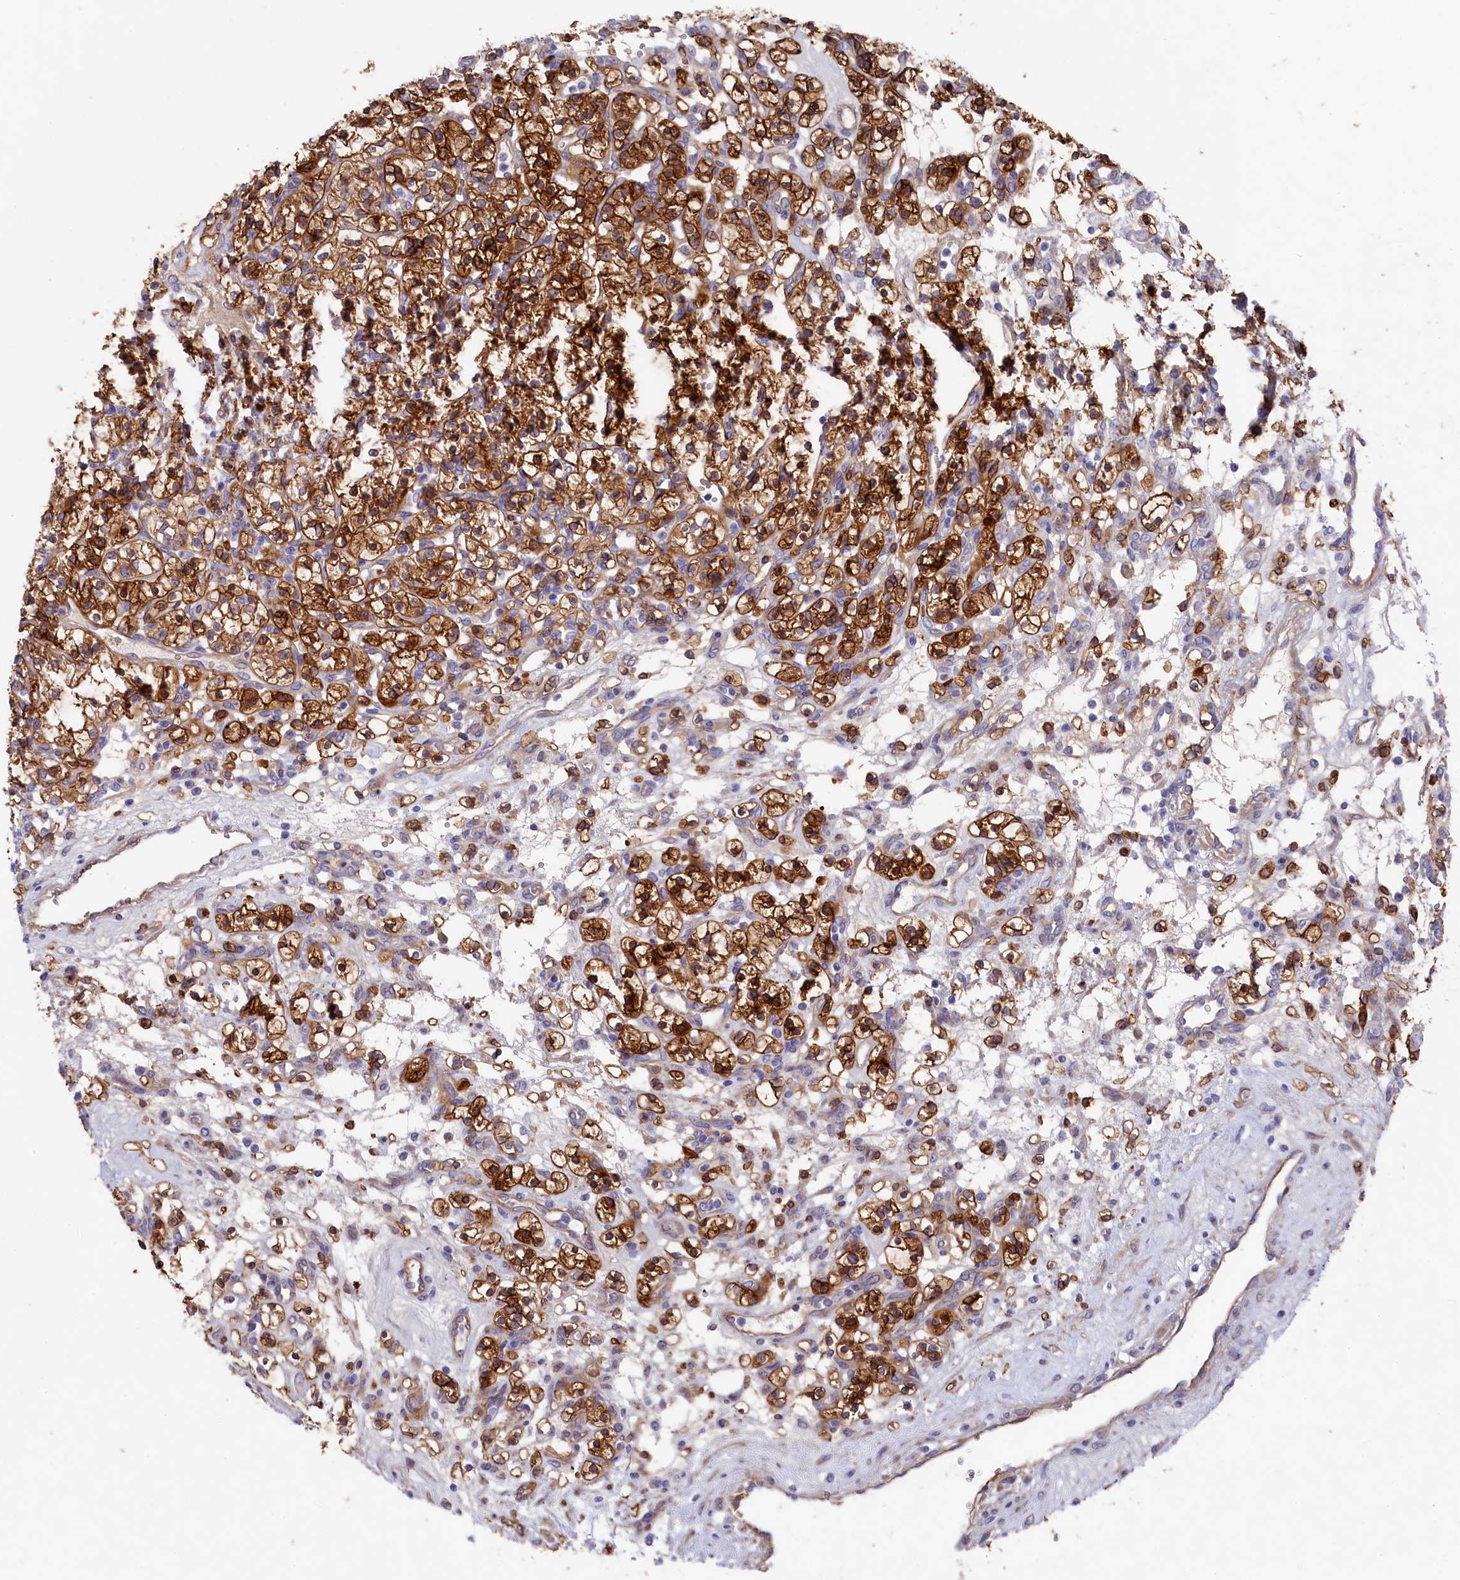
{"staining": {"intensity": "strong", "quantity": ">75%", "location": "cytoplasmic/membranous"}, "tissue": "renal cancer", "cell_type": "Tumor cells", "image_type": "cancer", "snomed": [{"axis": "morphology", "description": "Adenocarcinoma, NOS"}, {"axis": "topography", "description": "Kidney"}], "caption": "A brown stain highlights strong cytoplasmic/membranous positivity of a protein in renal cancer (adenocarcinoma) tumor cells. (IHC, brightfield microscopy, high magnification).", "gene": "LHFPL4", "patient": {"sex": "female", "age": 57}}